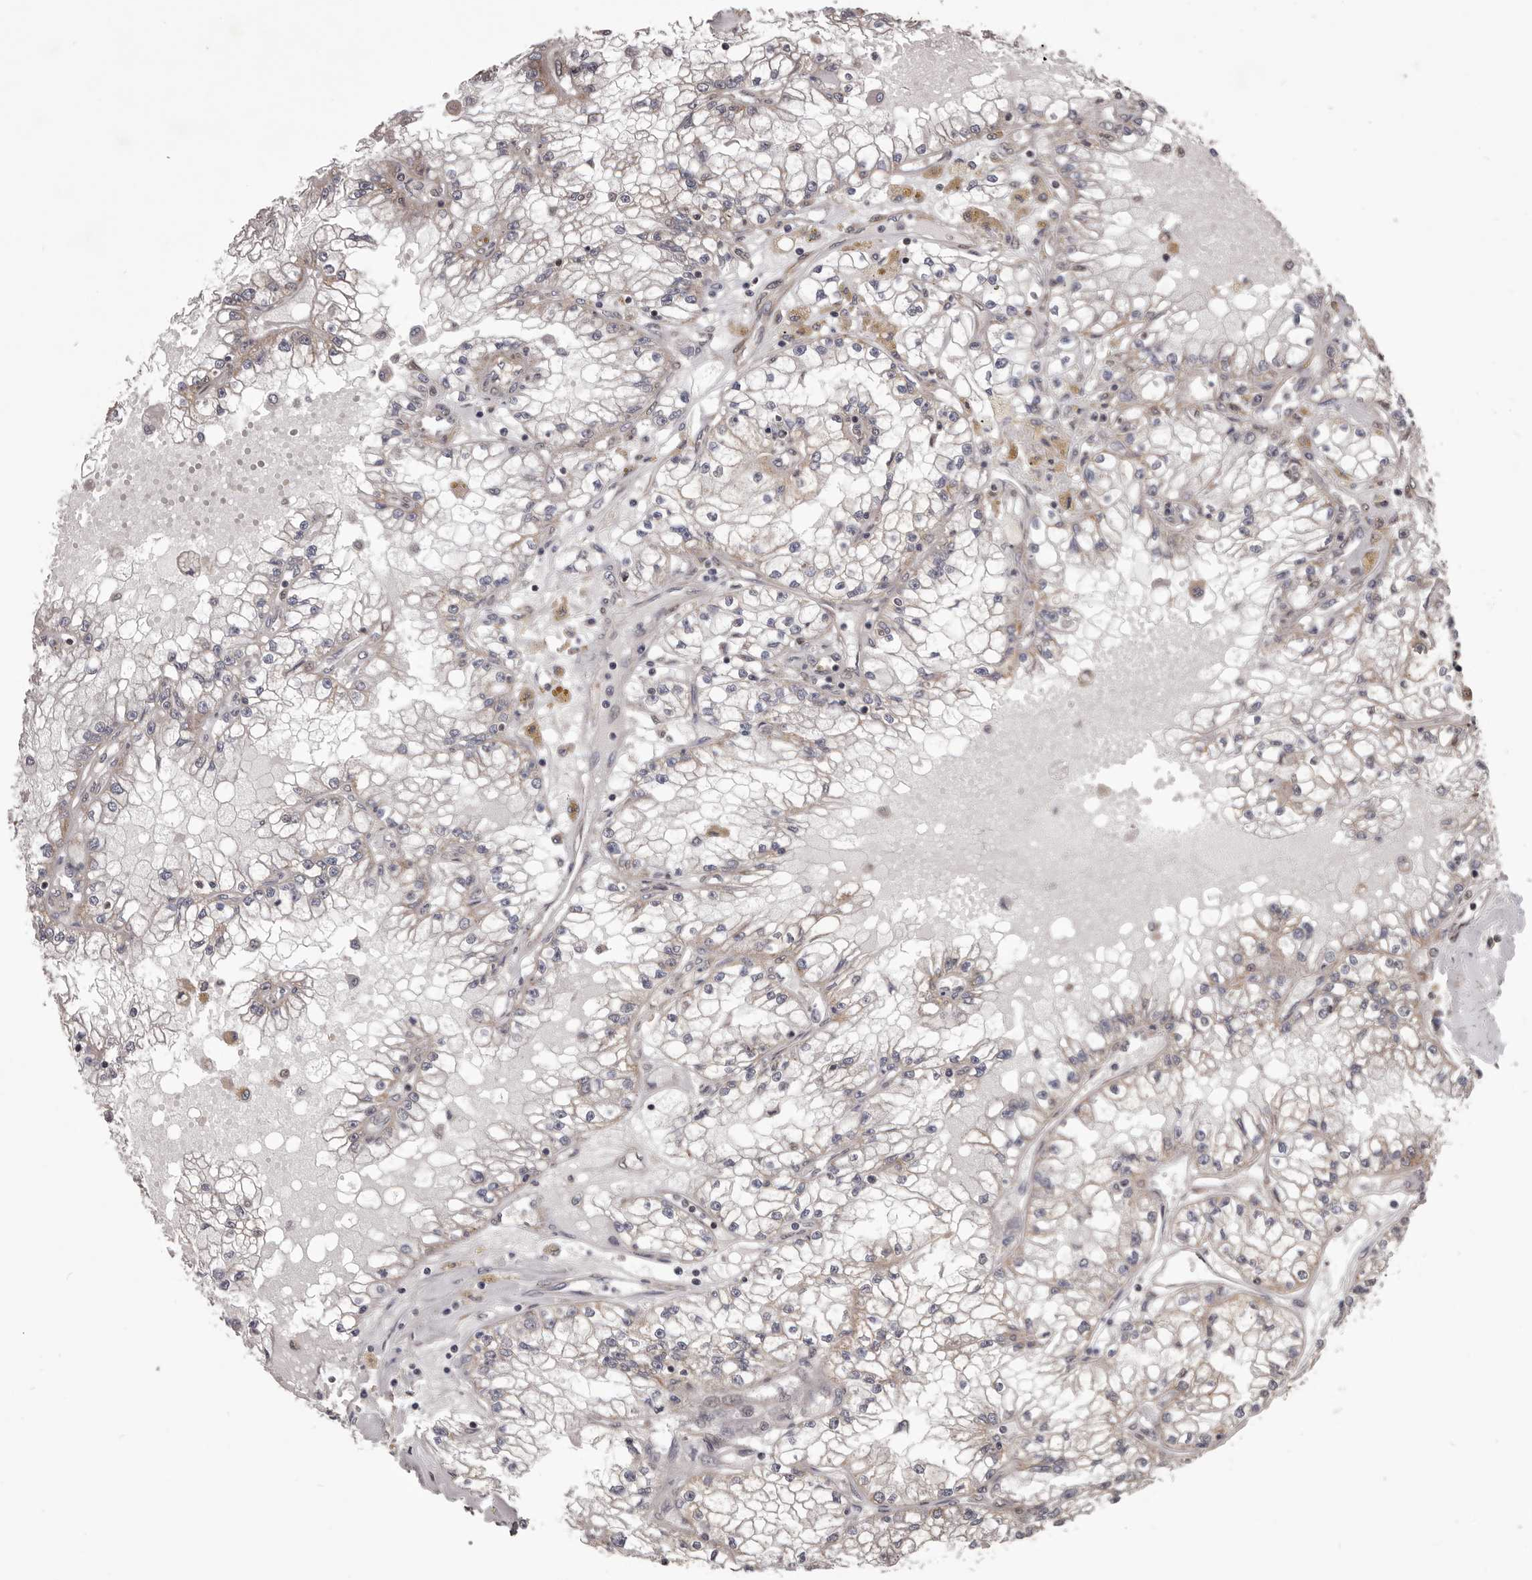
{"staining": {"intensity": "weak", "quantity": "<25%", "location": "cytoplasmic/membranous"}, "tissue": "renal cancer", "cell_type": "Tumor cells", "image_type": "cancer", "snomed": [{"axis": "morphology", "description": "Adenocarcinoma, NOS"}, {"axis": "topography", "description": "Kidney"}], "caption": "There is no significant staining in tumor cells of renal cancer.", "gene": "CELF3", "patient": {"sex": "male", "age": 56}}